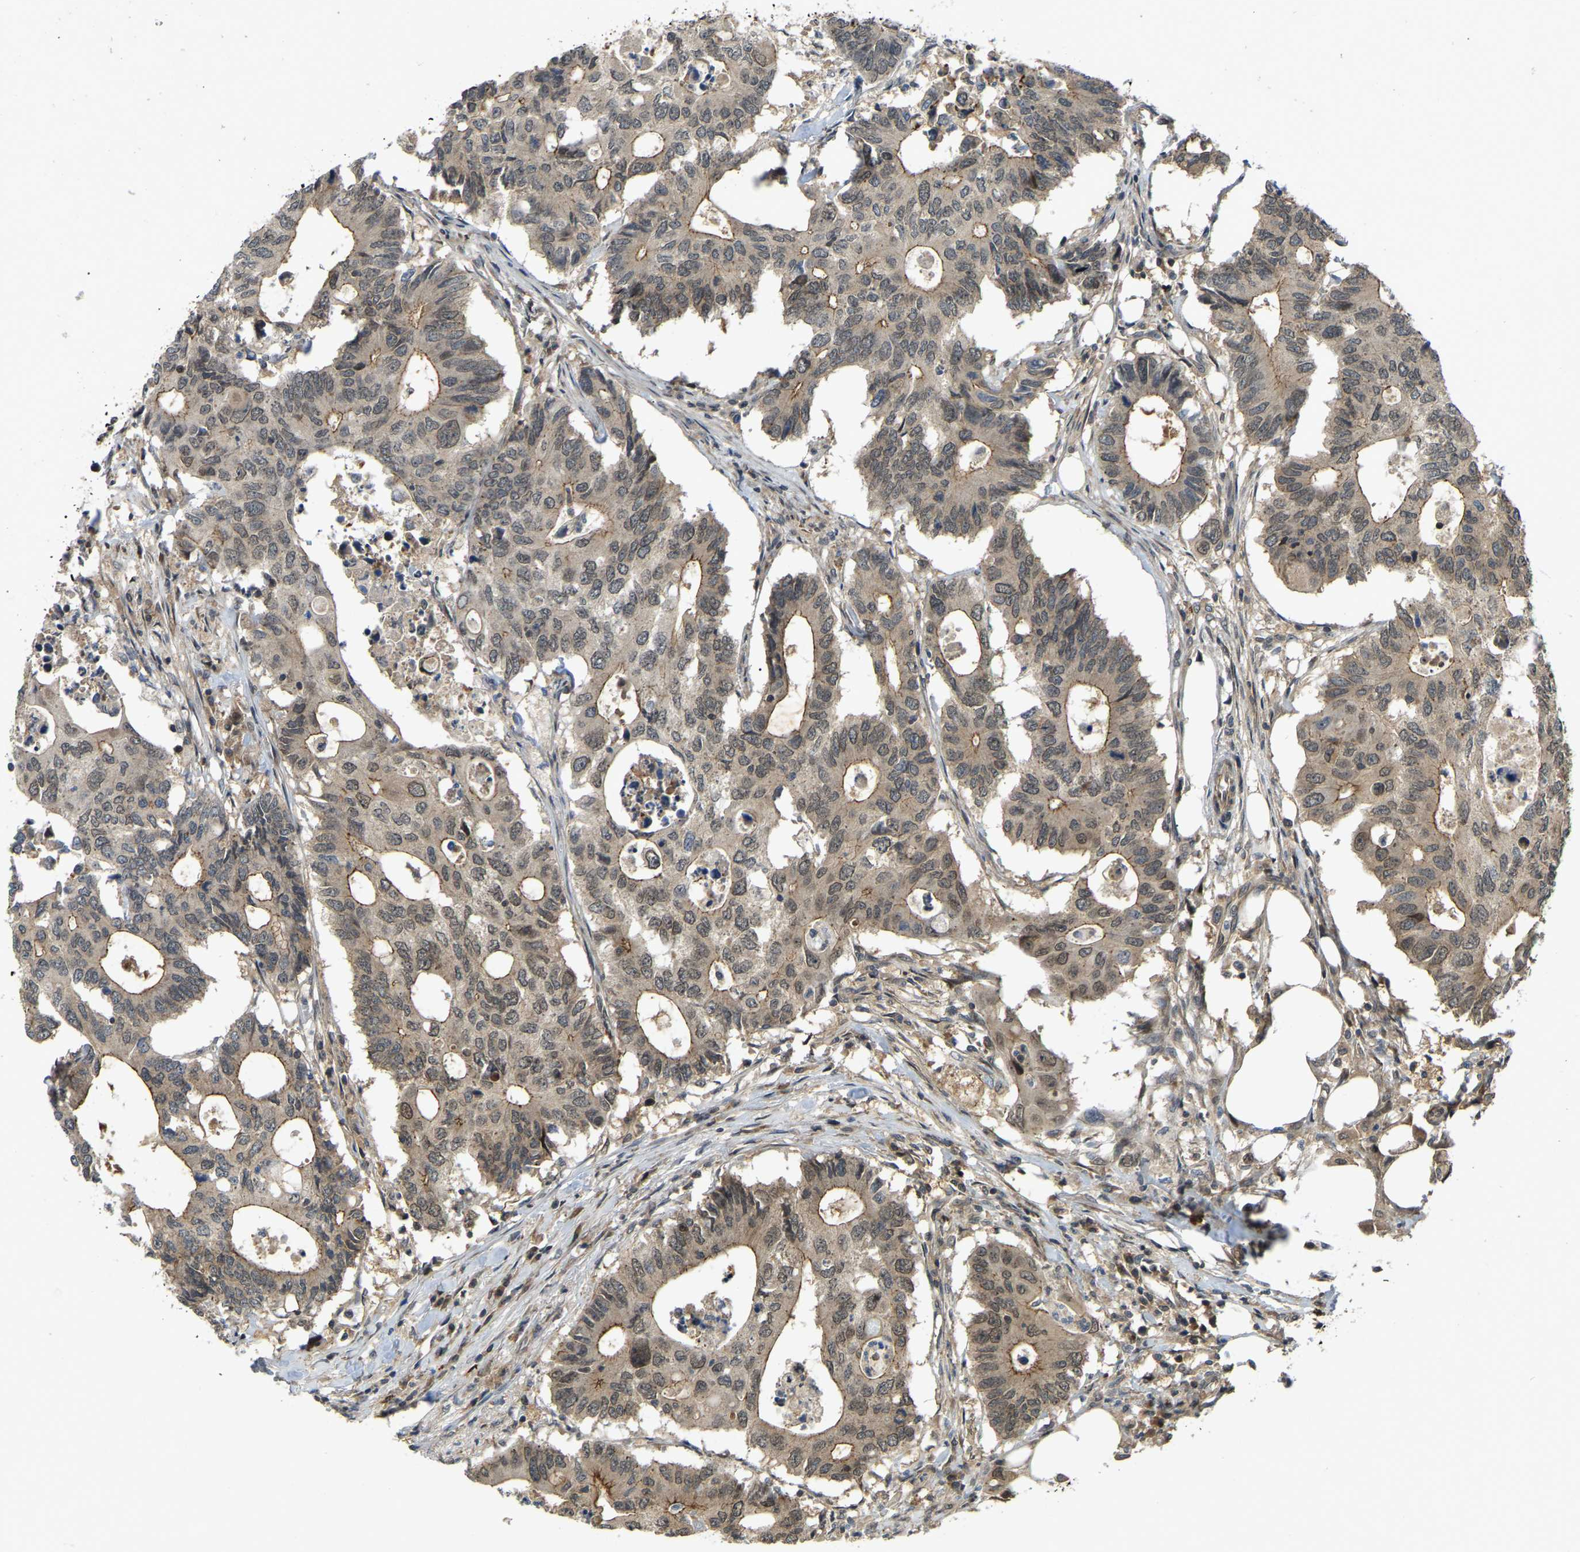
{"staining": {"intensity": "weak", "quantity": "25%-75%", "location": "cytoplasmic/membranous,nuclear"}, "tissue": "colorectal cancer", "cell_type": "Tumor cells", "image_type": "cancer", "snomed": [{"axis": "morphology", "description": "Adenocarcinoma, NOS"}, {"axis": "topography", "description": "Colon"}], "caption": "This is an image of immunohistochemistry (IHC) staining of colorectal cancer (adenocarcinoma), which shows weak staining in the cytoplasmic/membranous and nuclear of tumor cells.", "gene": "KIAA1549", "patient": {"sex": "male", "age": 71}}